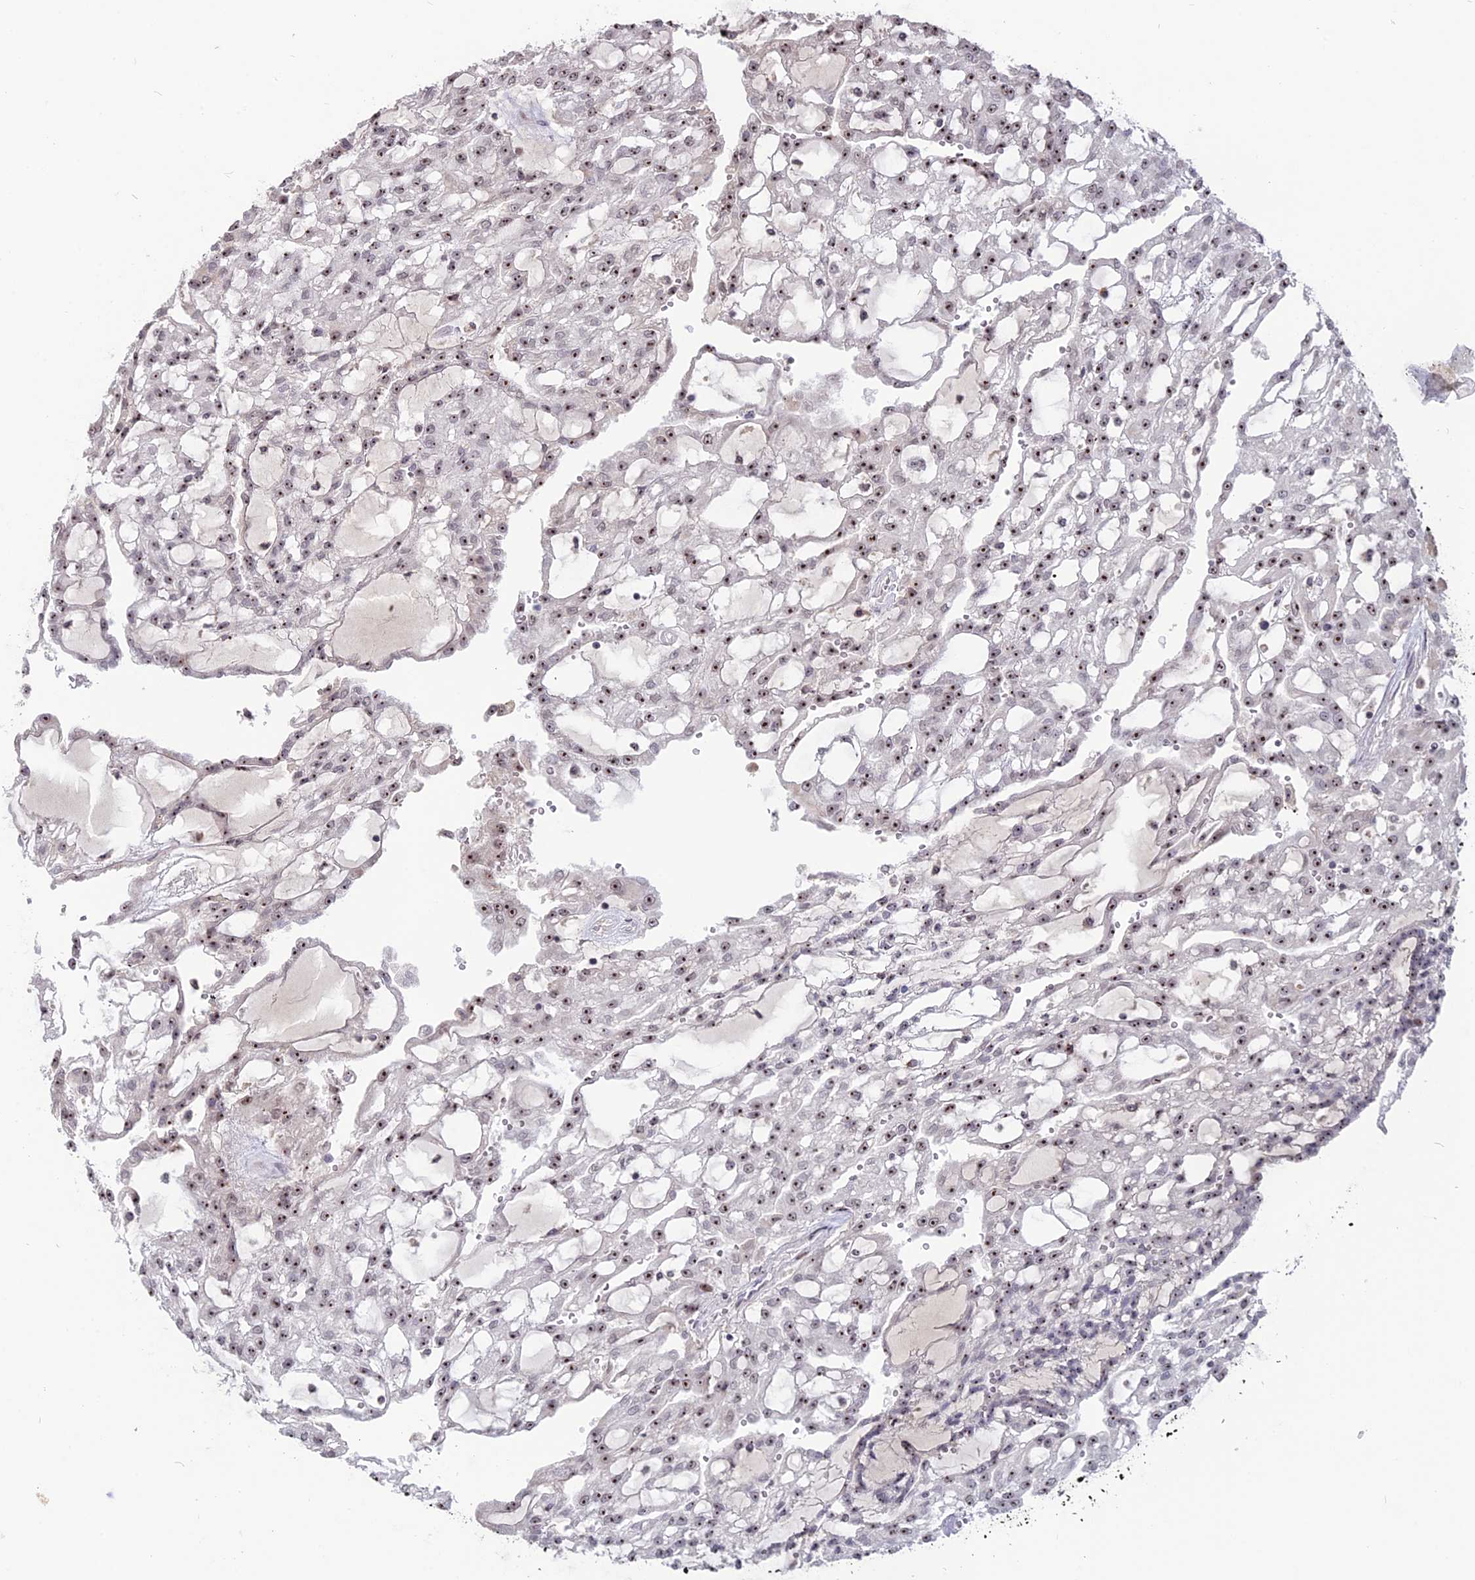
{"staining": {"intensity": "strong", "quantity": ">75%", "location": "nuclear"}, "tissue": "renal cancer", "cell_type": "Tumor cells", "image_type": "cancer", "snomed": [{"axis": "morphology", "description": "Adenocarcinoma, NOS"}, {"axis": "topography", "description": "Kidney"}], "caption": "Protein staining of renal adenocarcinoma tissue exhibits strong nuclear expression in approximately >75% of tumor cells.", "gene": "FAM131A", "patient": {"sex": "male", "age": 63}}